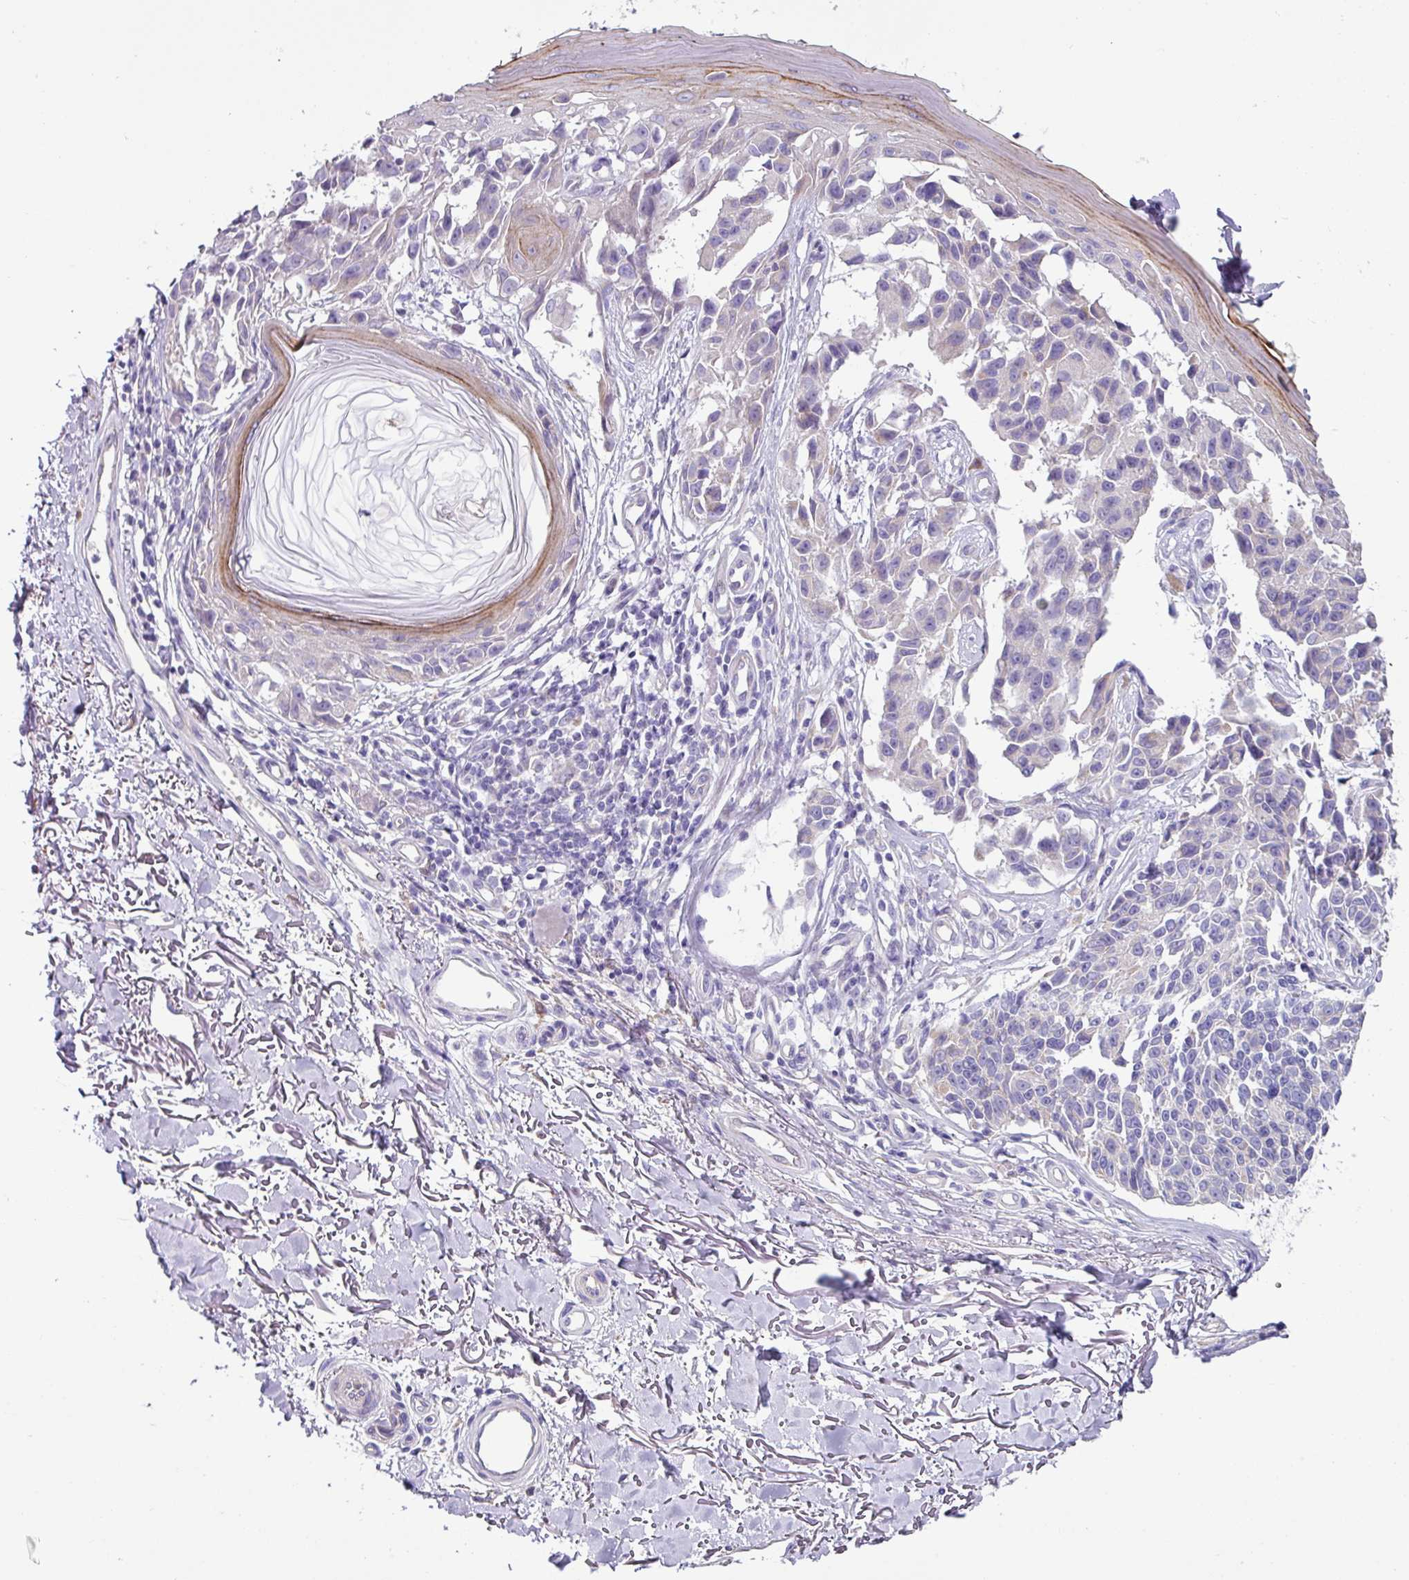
{"staining": {"intensity": "negative", "quantity": "none", "location": "none"}, "tissue": "melanoma", "cell_type": "Tumor cells", "image_type": "cancer", "snomed": [{"axis": "morphology", "description": "Malignant melanoma, NOS"}, {"axis": "topography", "description": "Skin"}], "caption": "The immunohistochemistry (IHC) micrograph has no significant expression in tumor cells of melanoma tissue.", "gene": "RGS16", "patient": {"sex": "male", "age": 73}}